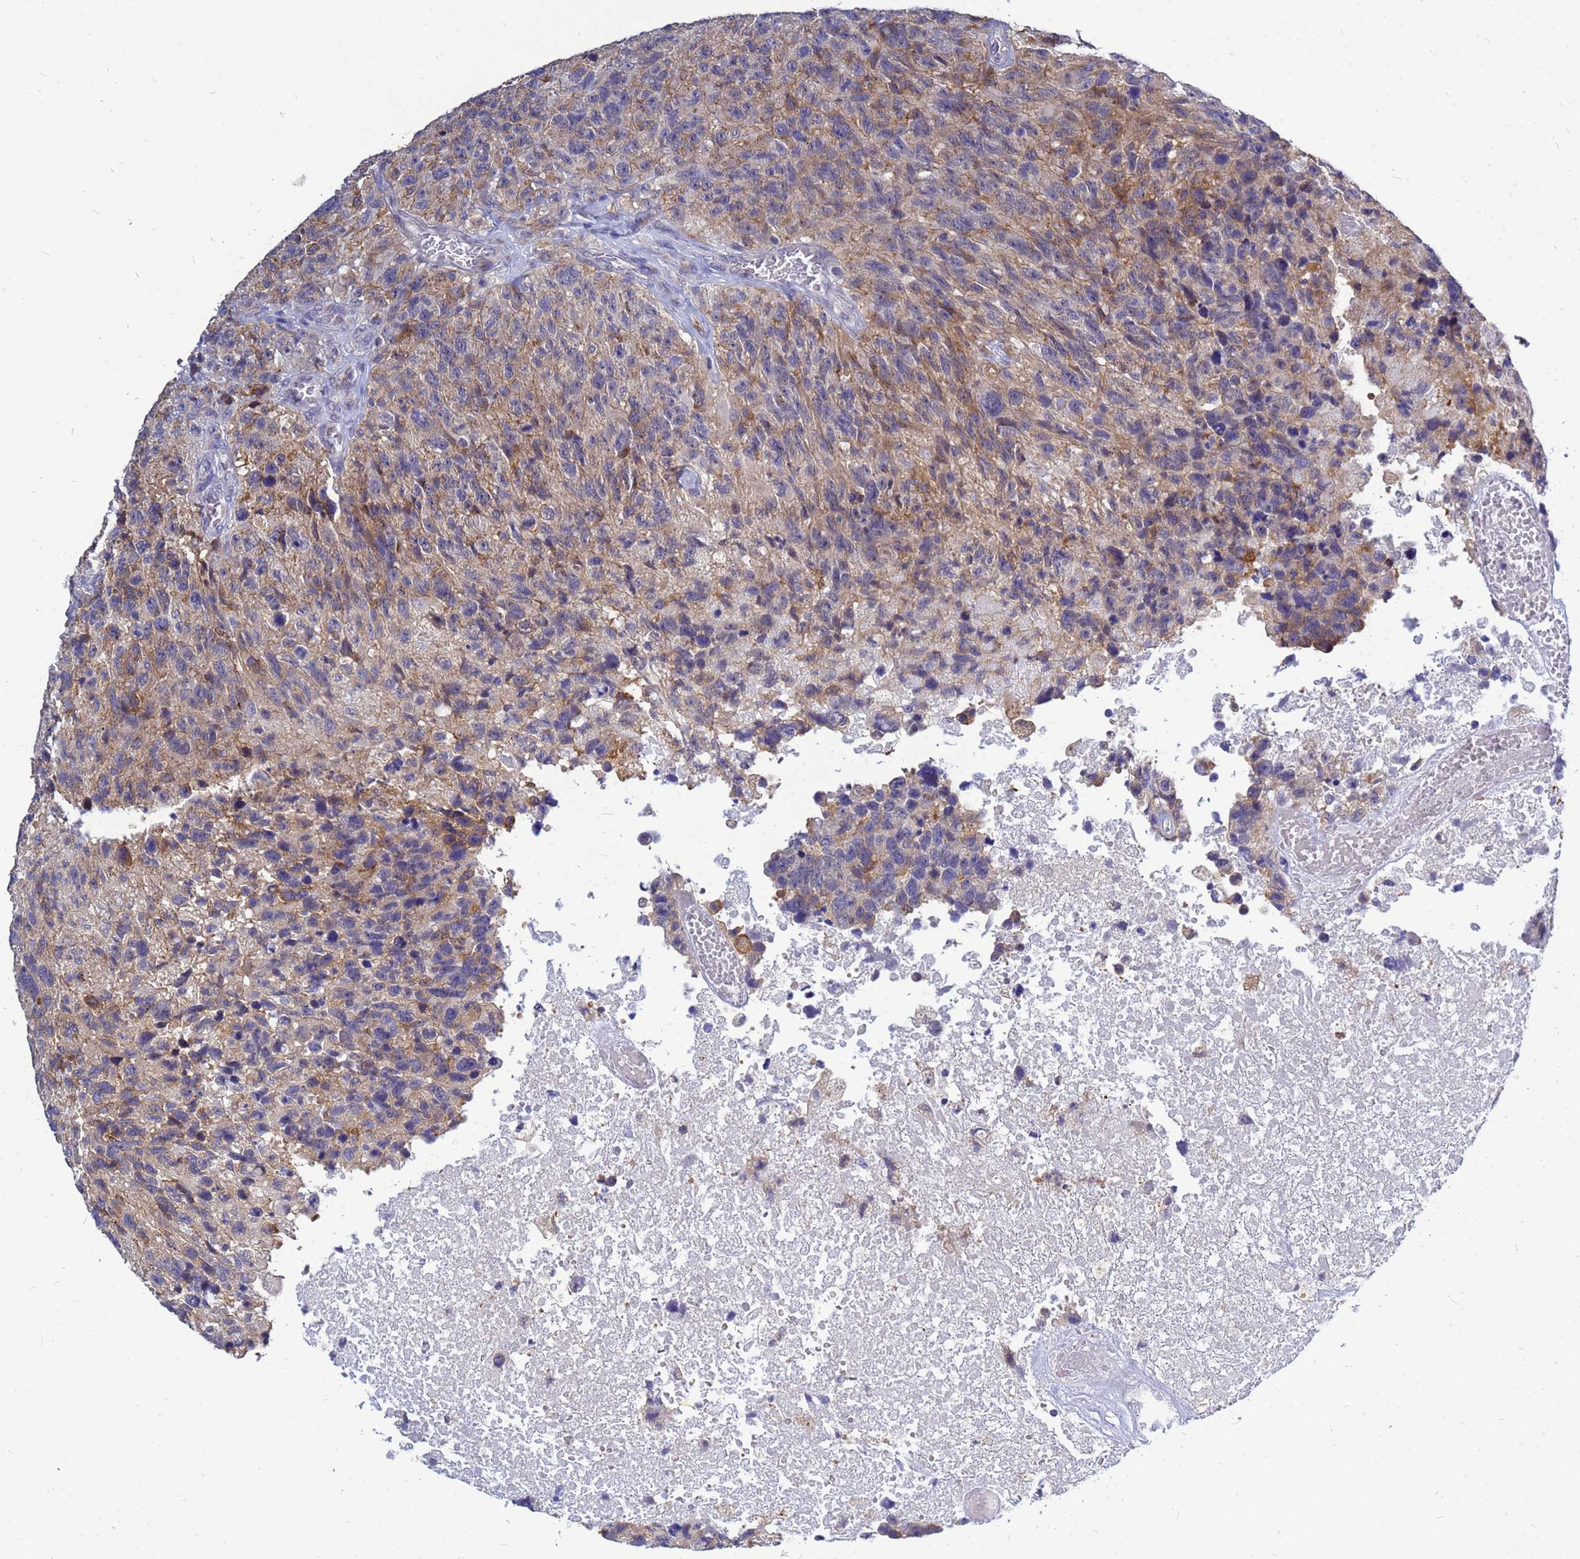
{"staining": {"intensity": "moderate", "quantity": "<25%", "location": "cytoplasmic/membranous,nuclear"}, "tissue": "glioma", "cell_type": "Tumor cells", "image_type": "cancer", "snomed": [{"axis": "morphology", "description": "Glioma, malignant, High grade"}, {"axis": "topography", "description": "Brain"}], "caption": "This image reveals immunohistochemistry staining of malignant high-grade glioma, with low moderate cytoplasmic/membranous and nuclear positivity in about <25% of tumor cells.", "gene": "SRGAP3", "patient": {"sex": "male", "age": 69}}